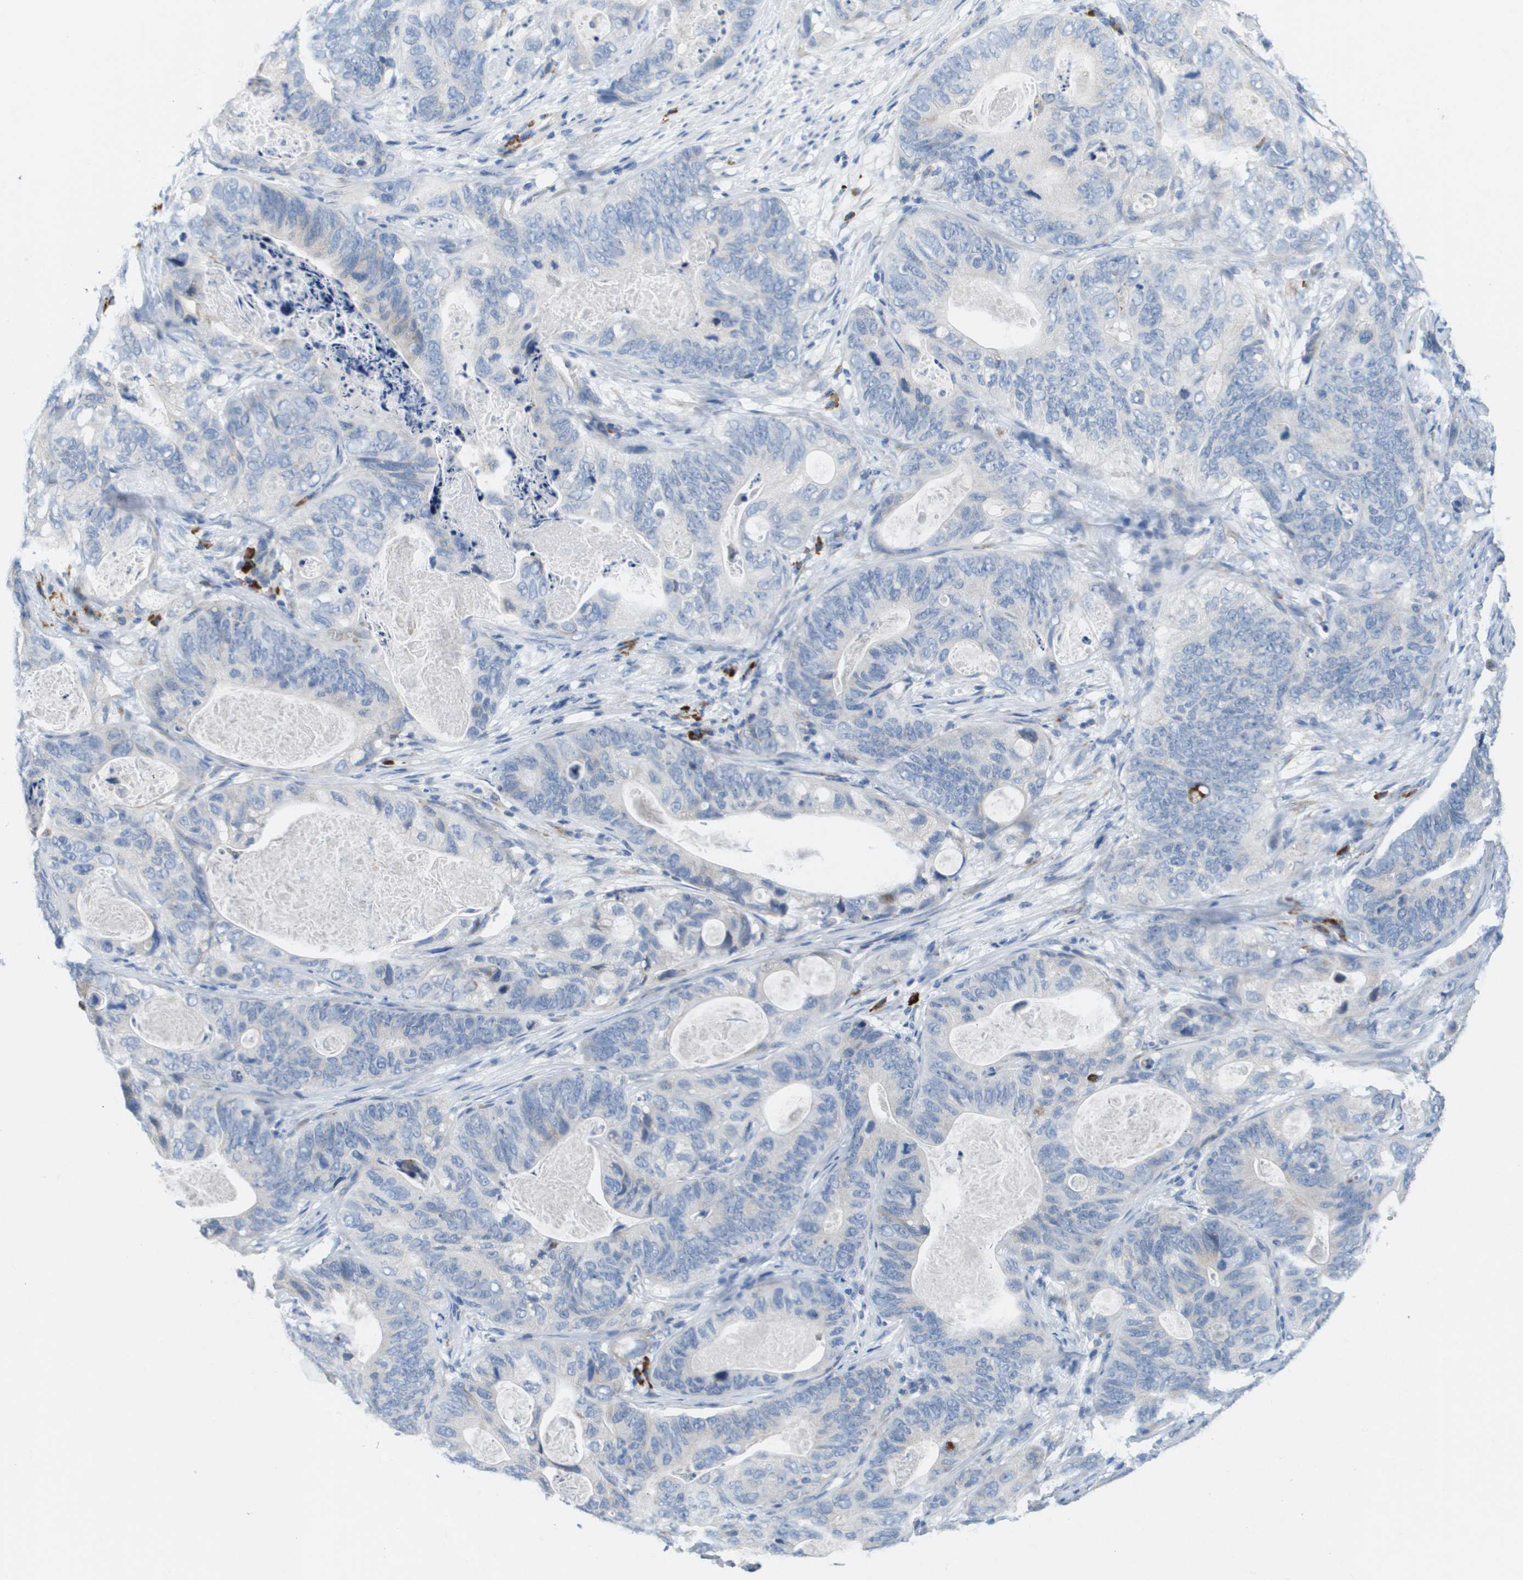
{"staining": {"intensity": "negative", "quantity": "none", "location": "none"}, "tissue": "stomach cancer", "cell_type": "Tumor cells", "image_type": "cancer", "snomed": [{"axis": "morphology", "description": "Adenocarcinoma, NOS"}, {"axis": "topography", "description": "Stomach"}], "caption": "An immunohistochemistry (IHC) photomicrograph of stomach cancer is shown. There is no staining in tumor cells of stomach cancer.", "gene": "CD3G", "patient": {"sex": "female", "age": 89}}